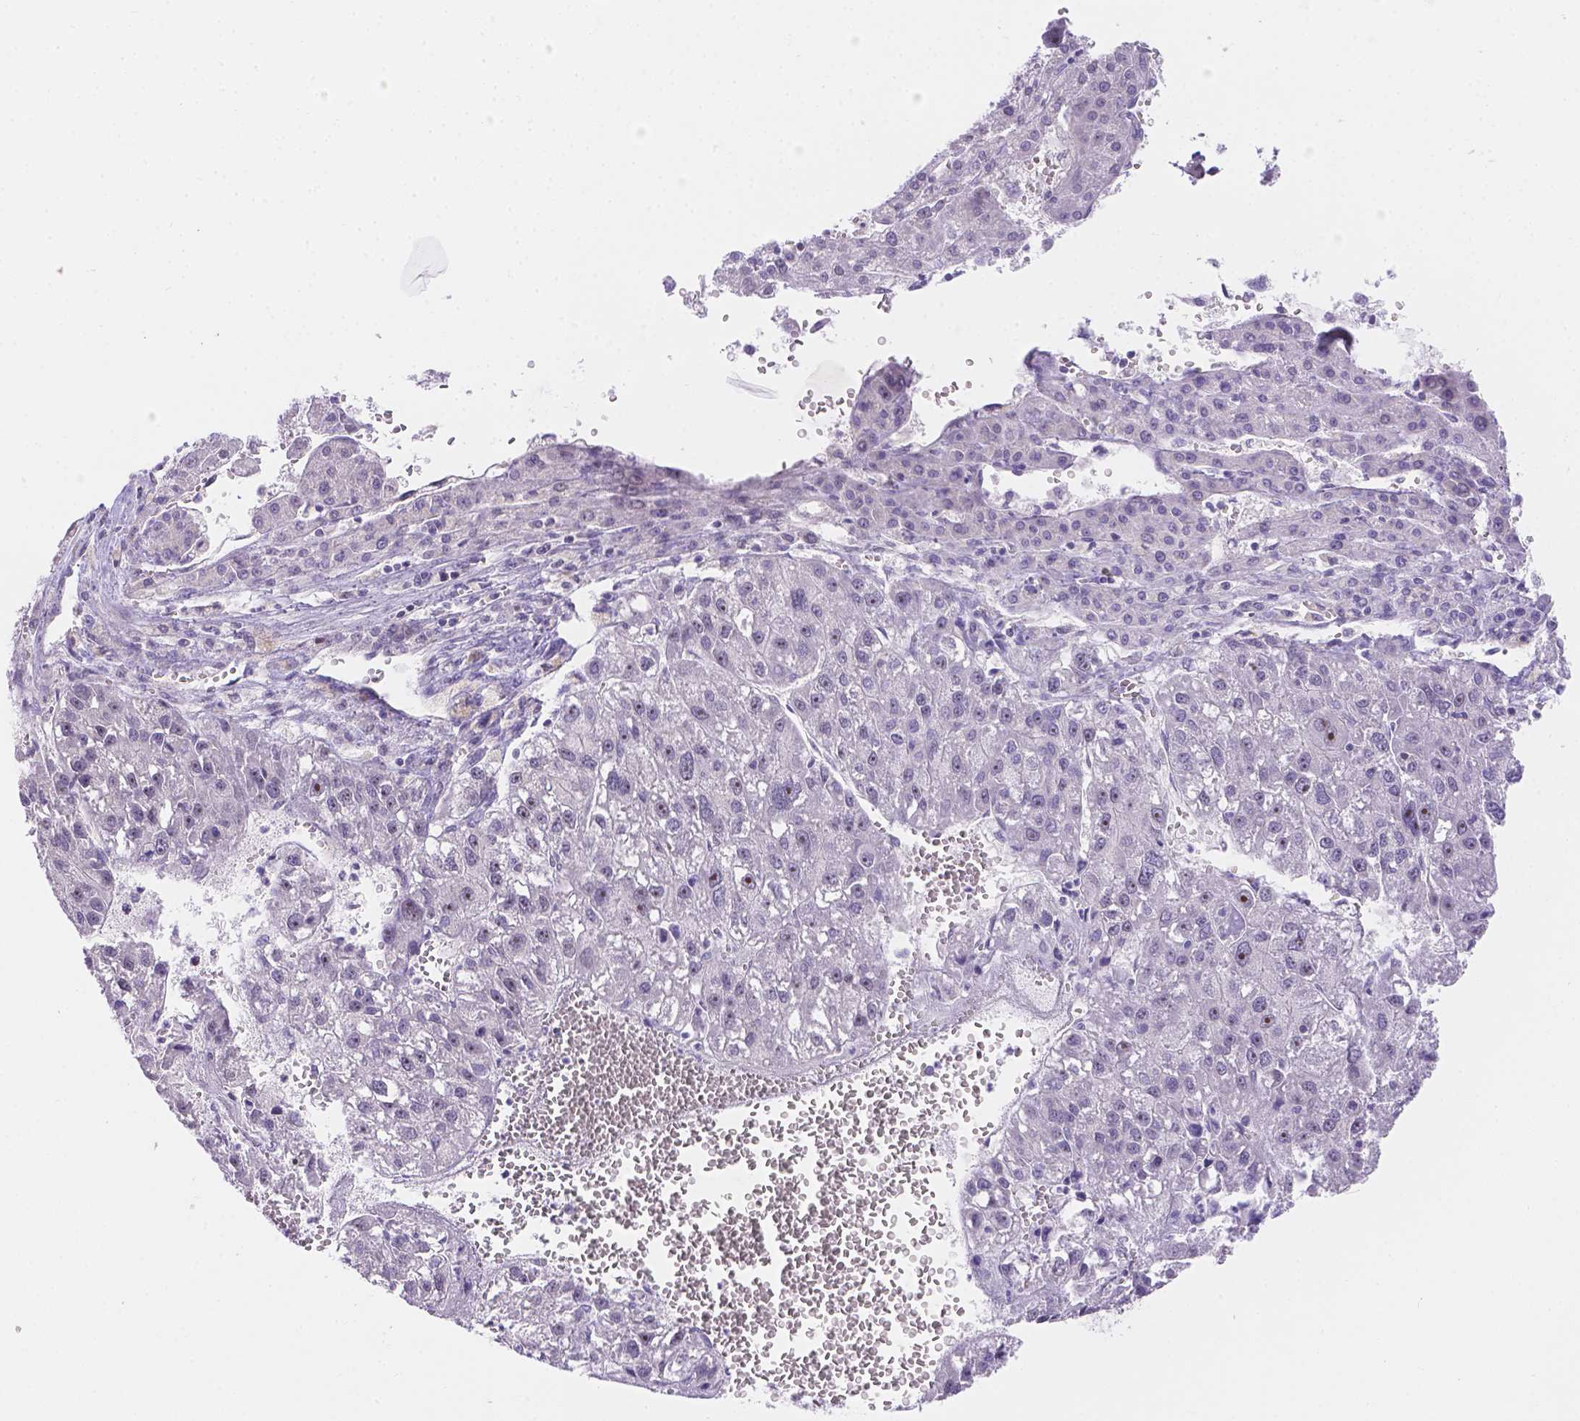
{"staining": {"intensity": "negative", "quantity": "none", "location": "none"}, "tissue": "liver cancer", "cell_type": "Tumor cells", "image_type": "cancer", "snomed": [{"axis": "morphology", "description": "Carcinoma, Hepatocellular, NOS"}, {"axis": "topography", "description": "Liver"}], "caption": "High magnification brightfield microscopy of liver hepatocellular carcinoma stained with DAB (brown) and counterstained with hematoxylin (blue): tumor cells show no significant positivity.", "gene": "CD96", "patient": {"sex": "female", "age": 70}}